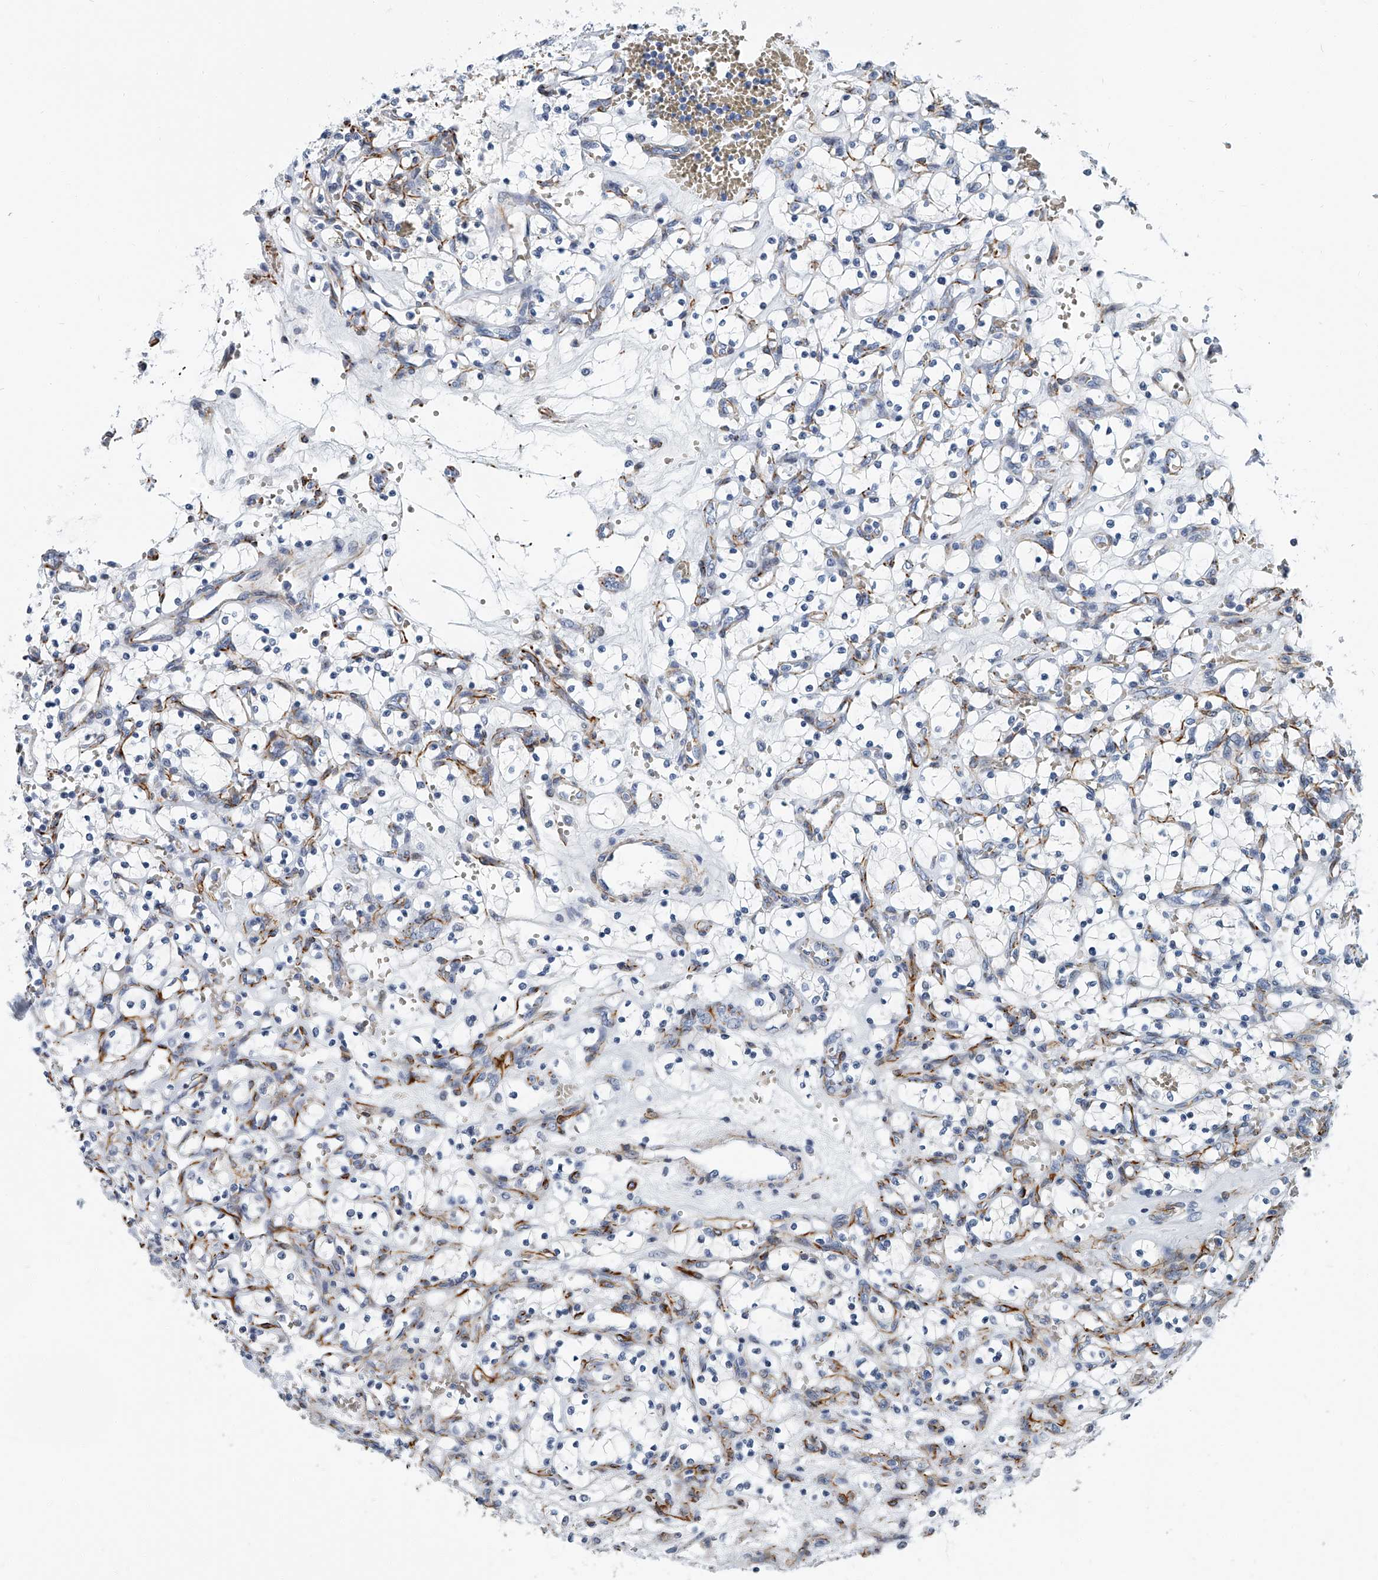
{"staining": {"intensity": "negative", "quantity": "none", "location": "none"}, "tissue": "renal cancer", "cell_type": "Tumor cells", "image_type": "cancer", "snomed": [{"axis": "morphology", "description": "Adenocarcinoma, NOS"}, {"axis": "topography", "description": "Kidney"}], "caption": "Photomicrograph shows no significant protein expression in tumor cells of renal cancer (adenocarcinoma).", "gene": "KIRREL1", "patient": {"sex": "female", "age": 69}}